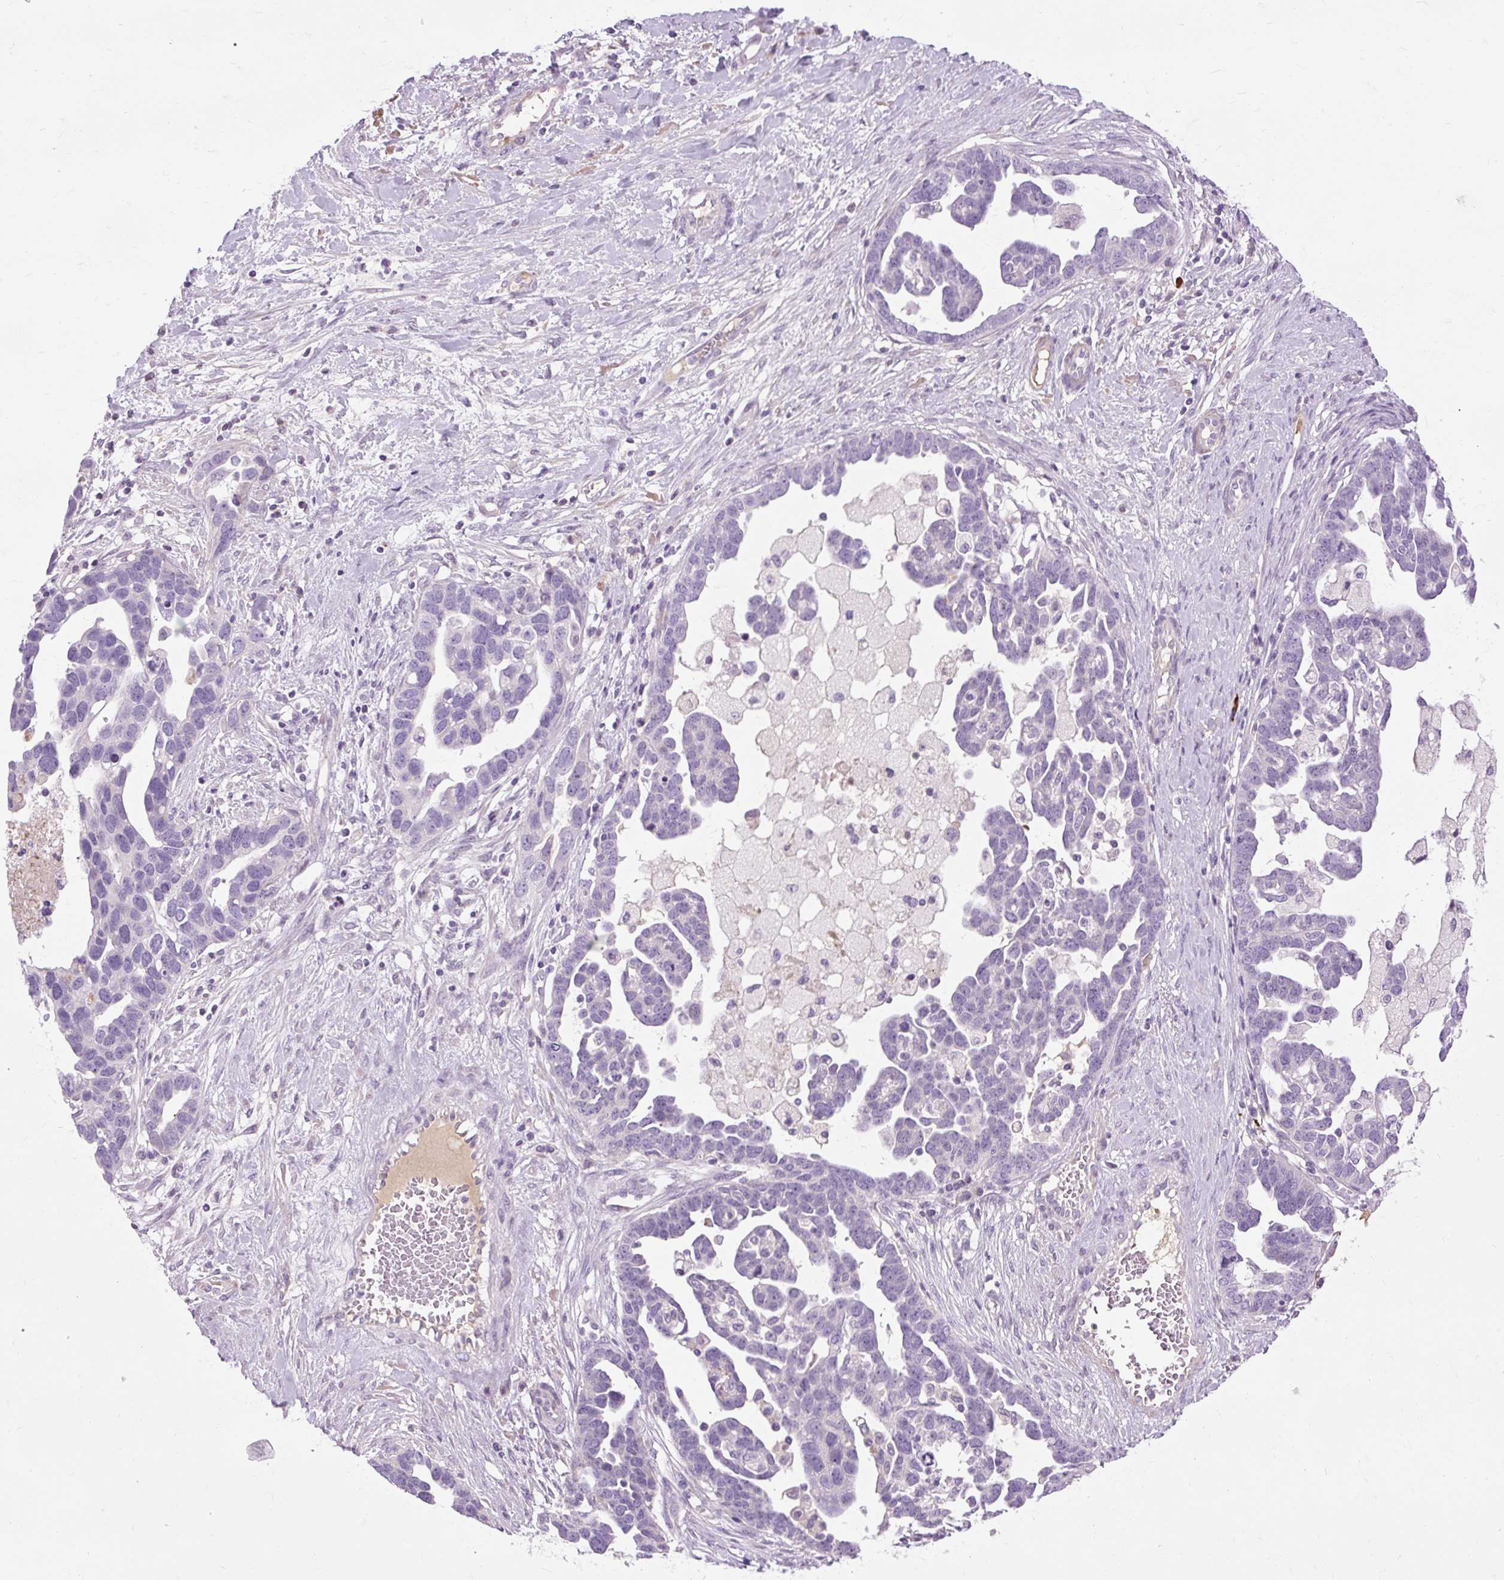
{"staining": {"intensity": "negative", "quantity": "none", "location": "none"}, "tissue": "ovarian cancer", "cell_type": "Tumor cells", "image_type": "cancer", "snomed": [{"axis": "morphology", "description": "Cystadenocarcinoma, serous, NOS"}, {"axis": "topography", "description": "Ovary"}], "caption": "Immunohistochemistry (IHC) histopathology image of ovarian cancer stained for a protein (brown), which displays no positivity in tumor cells.", "gene": "ARRDC2", "patient": {"sex": "female", "age": 54}}